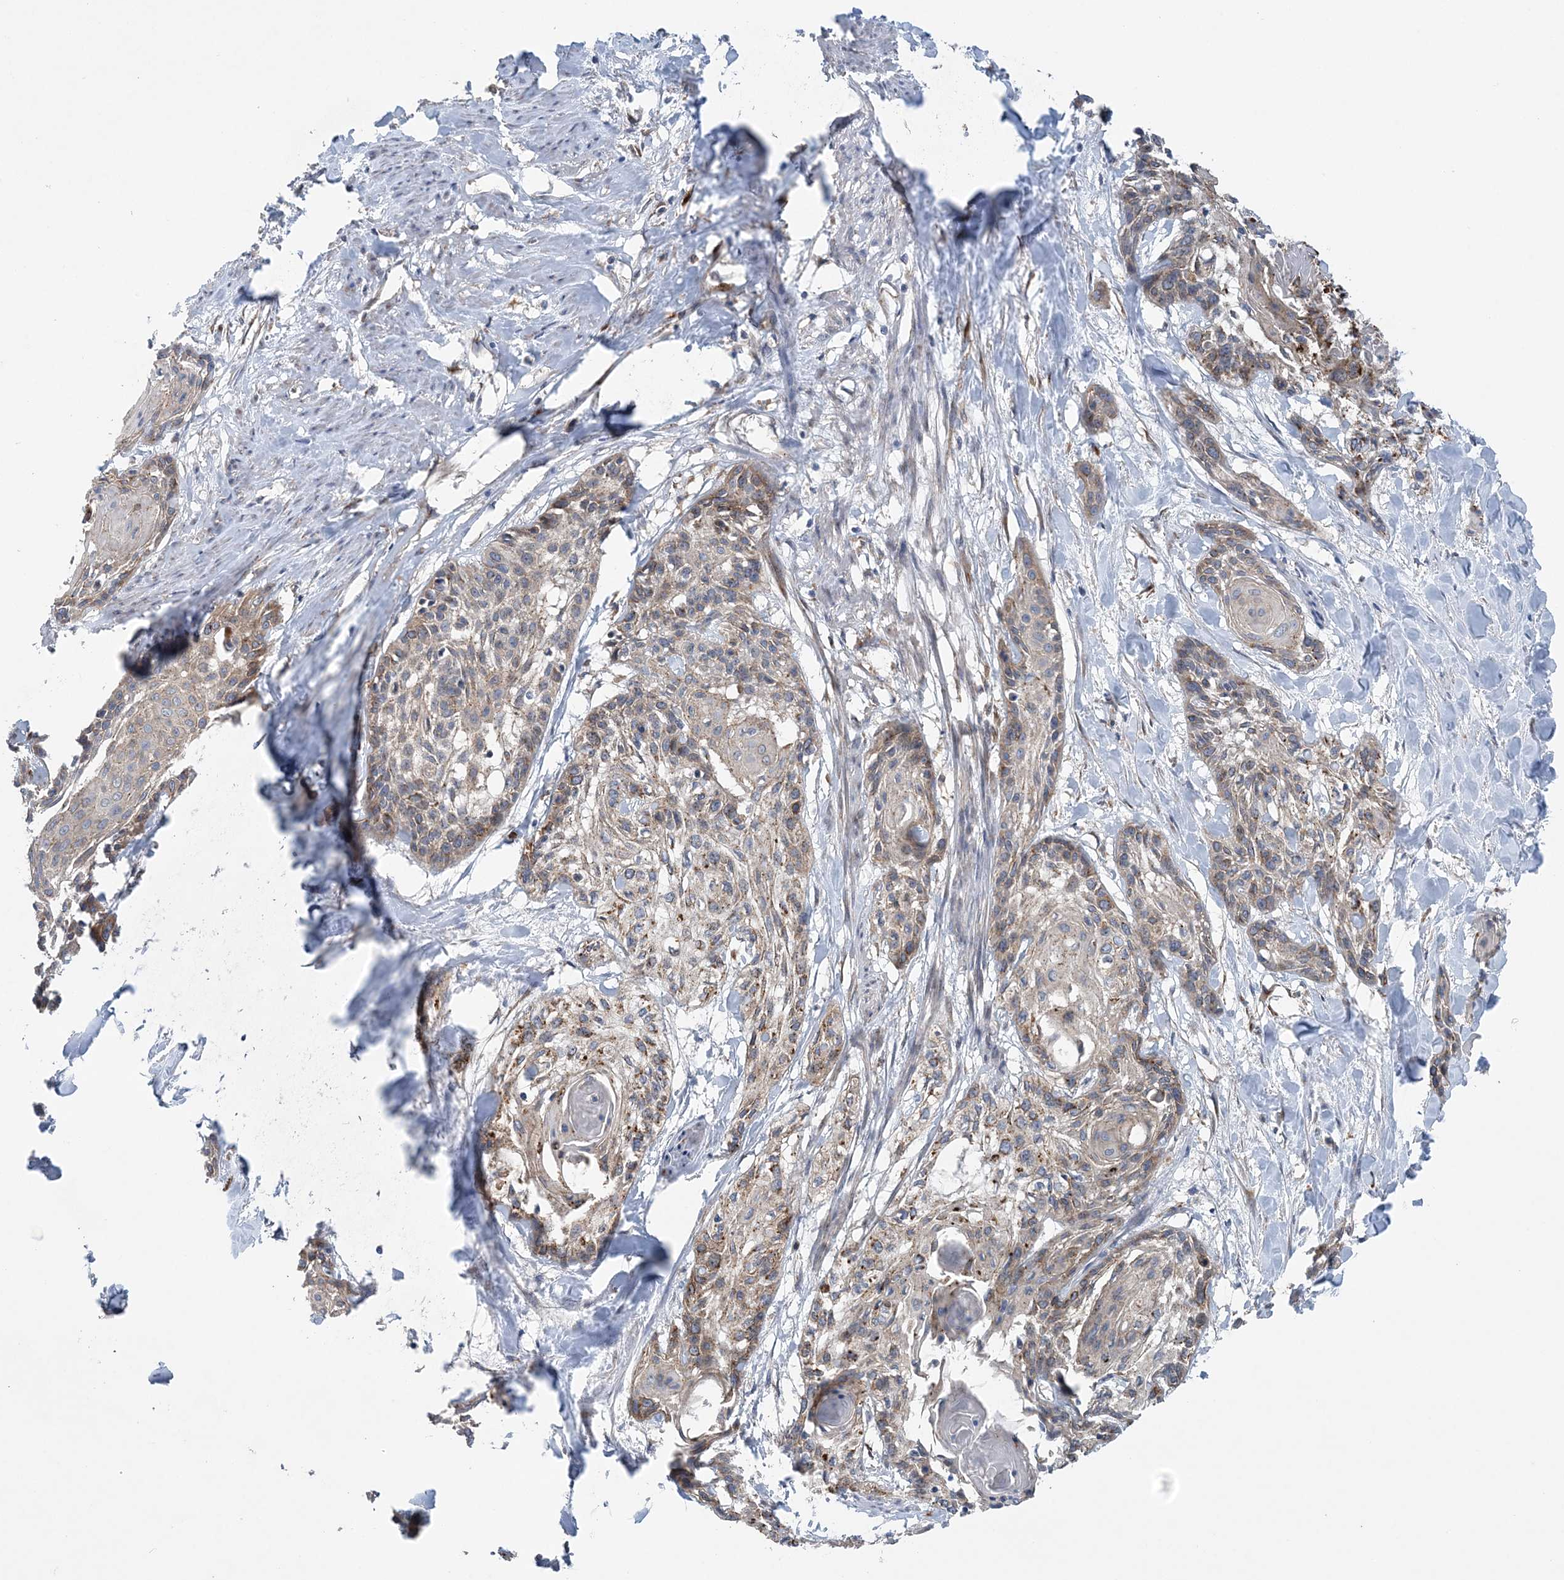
{"staining": {"intensity": "moderate", "quantity": "<25%", "location": "cytoplasmic/membranous"}, "tissue": "cervical cancer", "cell_type": "Tumor cells", "image_type": "cancer", "snomed": [{"axis": "morphology", "description": "Squamous cell carcinoma, NOS"}, {"axis": "topography", "description": "Cervix"}], "caption": "Cervical cancer stained with a protein marker shows moderate staining in tumor cells.", "gene": "PTTG1IP", "patient": {"sex": "female", "age": 57}}